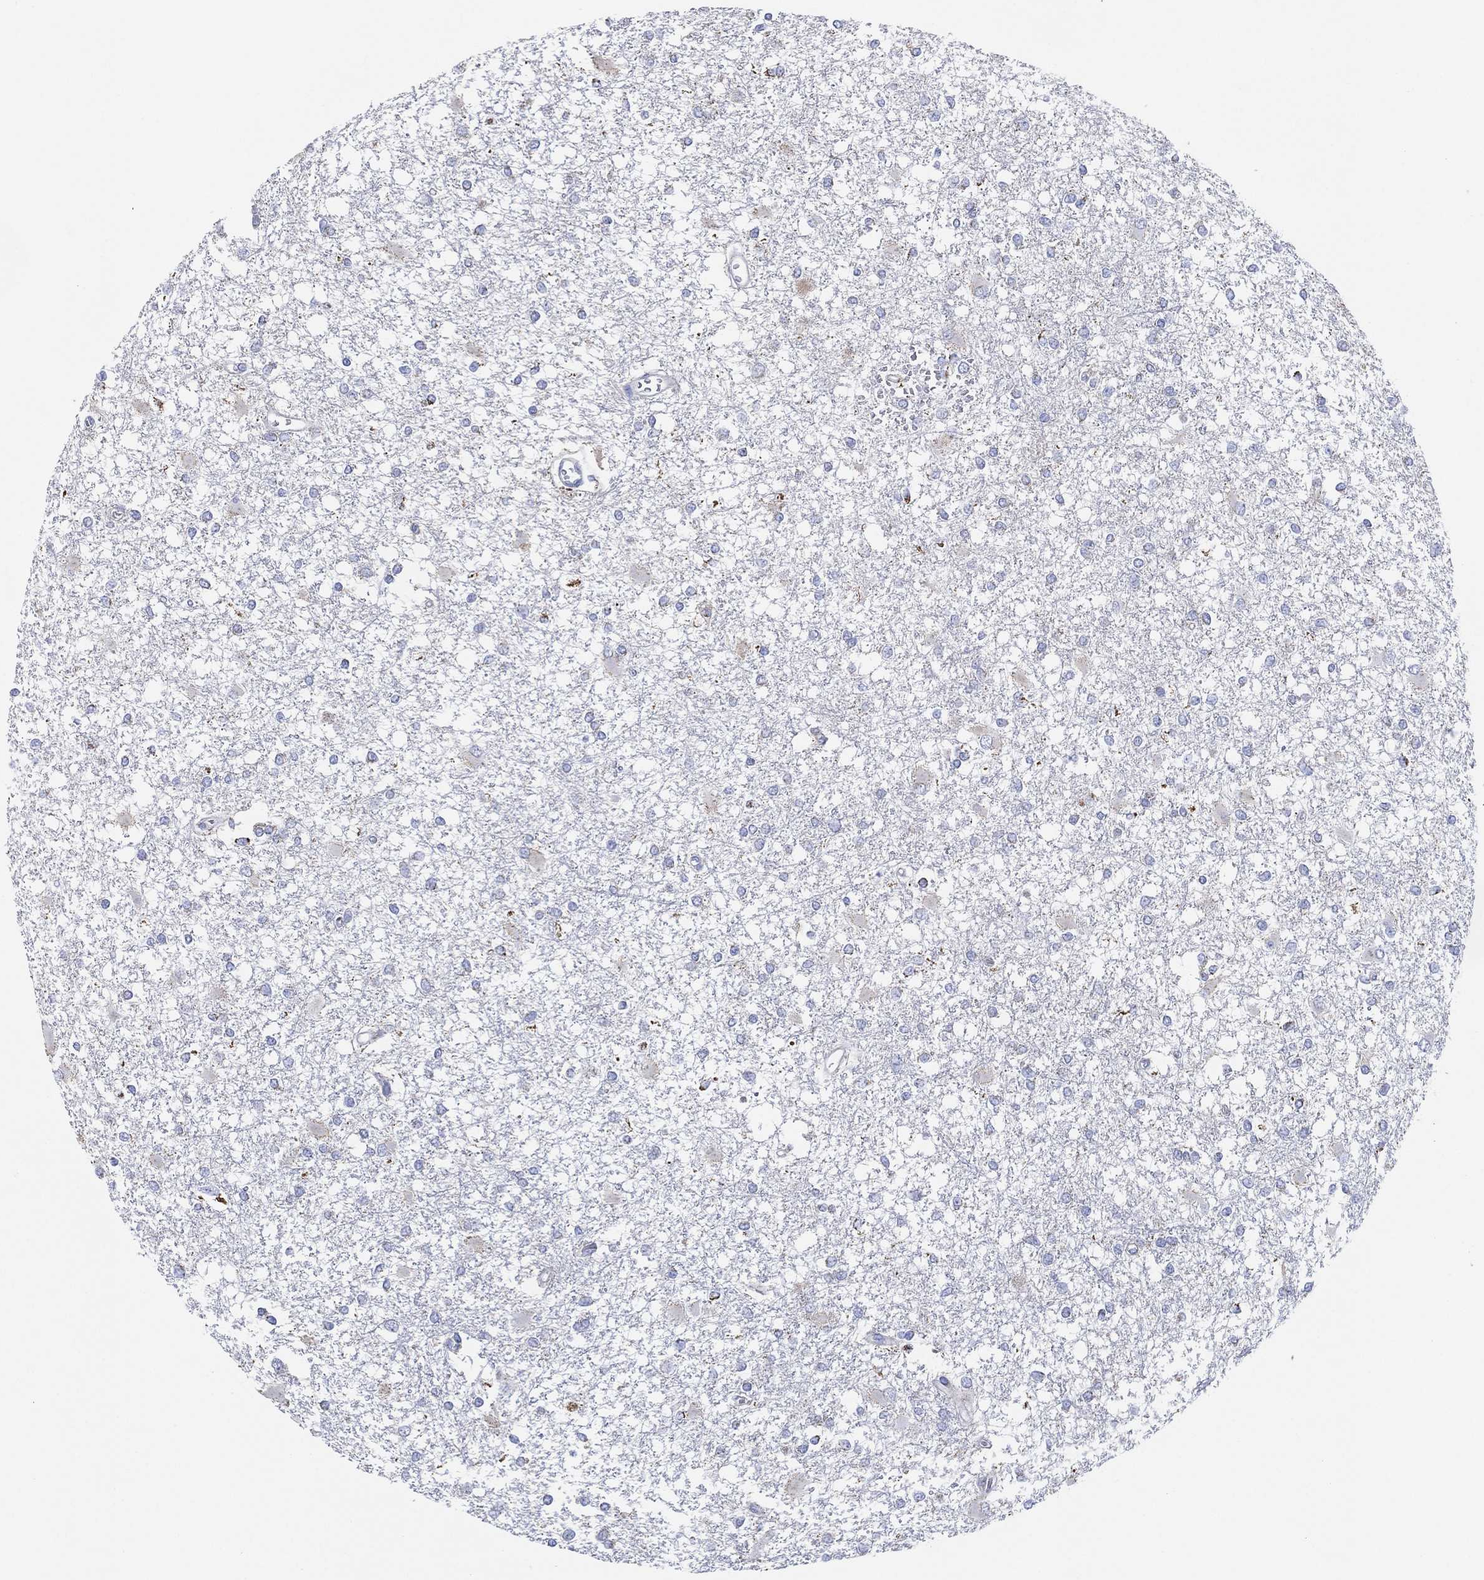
{"staining": {"intensity": "negative", "quantity": "none", "location": "none"}, "tissue": "glioma", "cell_type": "Tumor cells", "image_type": "cancer", "snomed": [{"axis": "morphology", "description": "Glioma, malignant, High grade"}, {"axis": "topography", "description": "Cerebral cortex"}], "caption": "Immunohistochemistry of malignant high-grade glioma shows no staining in tumor cells. (Stains: DAB (3,3'-diaminobenzidine) immunohistochemistry (IHC) with hematoxylin counter stain, Microscopy: brightfield microscopy at high magnification).", "gene": "CFTR", "patient": {"sex": "male", "age": 79}}